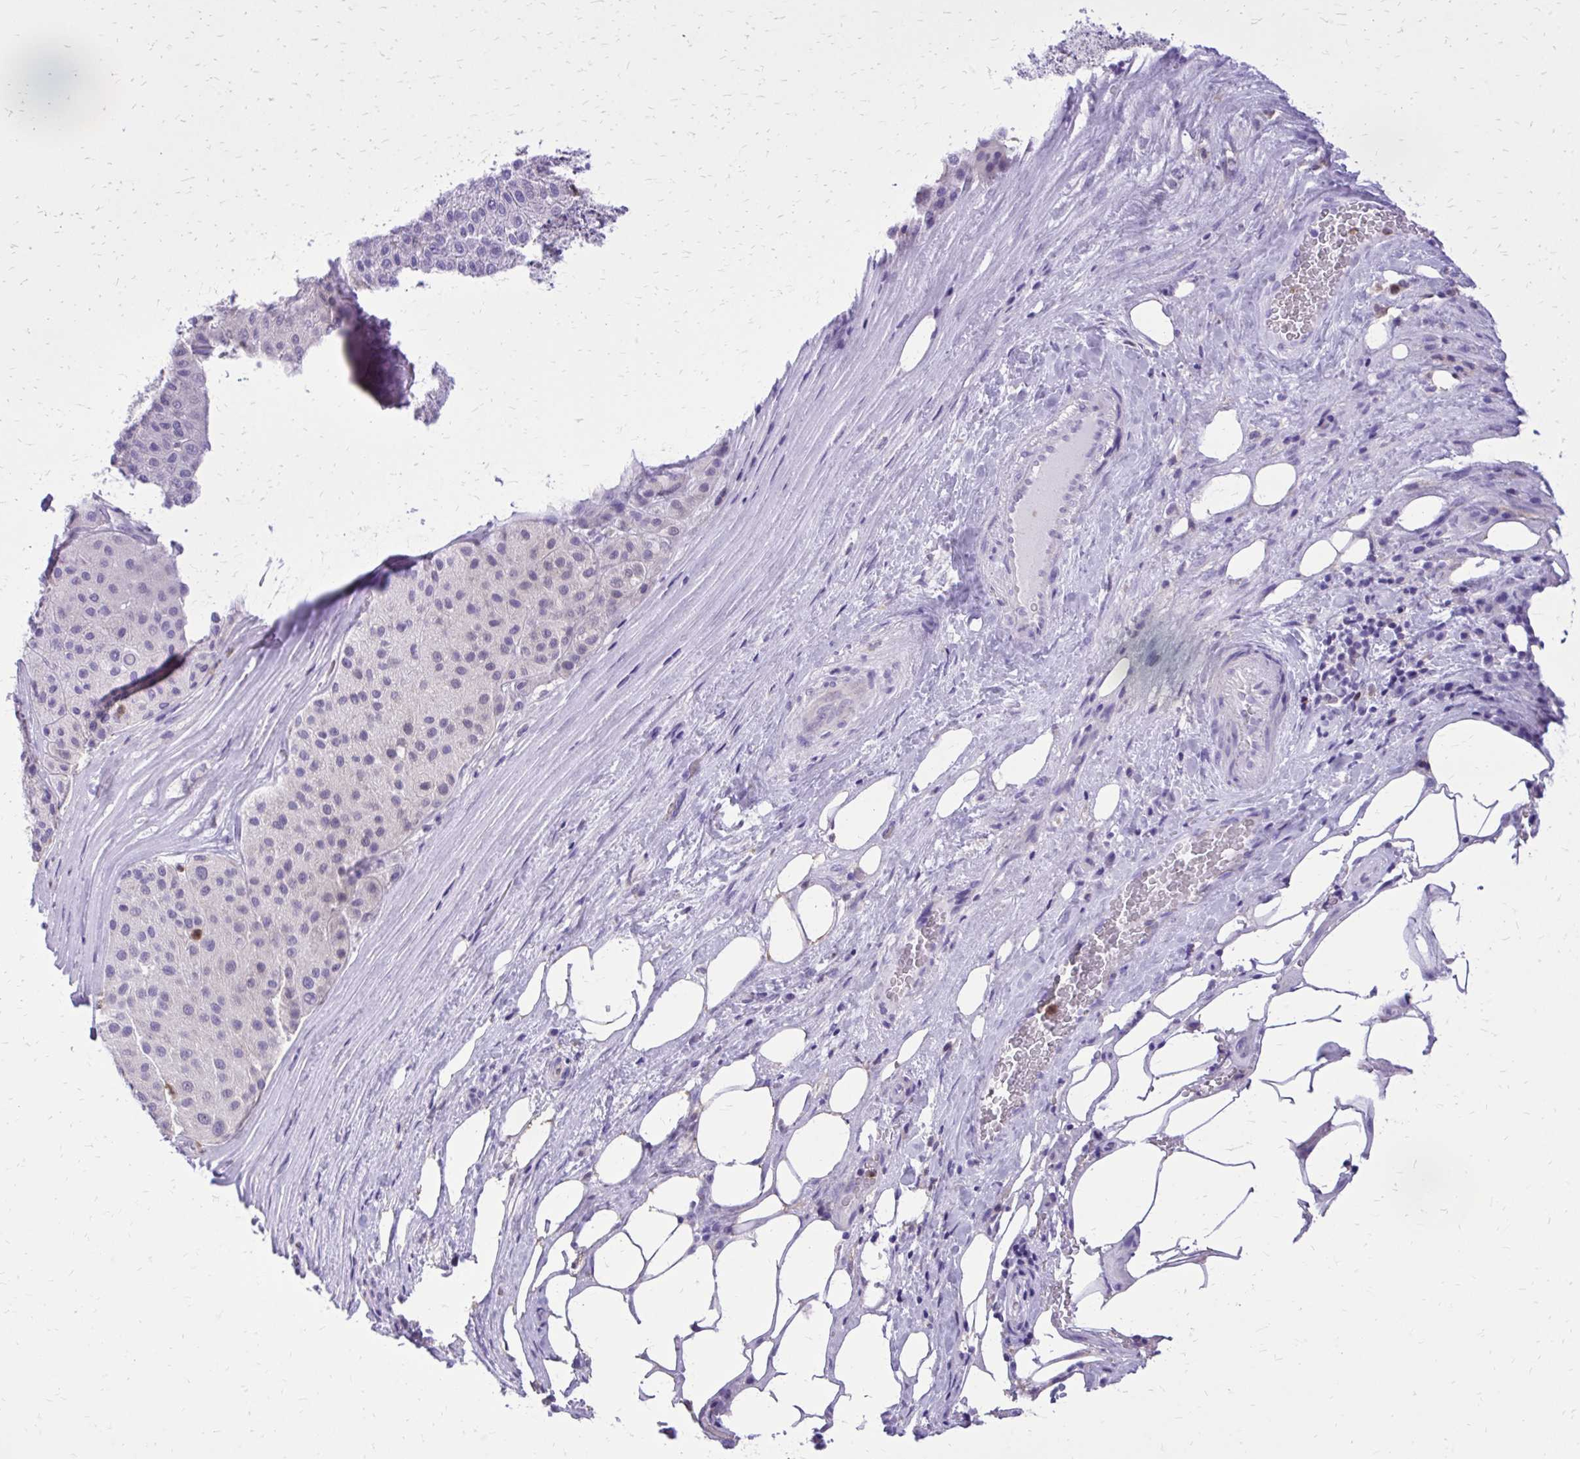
{"staining": {"intensity": "negative", "quantity": "none", "location": "none"}, "tissue": "melanoma", "cell_type": "Tumor cells", "image_type": "cancer", "snomed": [{"axis": "morphology", "description": "Malignant melanoma, Metastatic site"}, {"axis": "topography", "description": "Smooth muscle"}], "caption": "This micrograph is of melanoma stained with IHC to label a protein in brown with the nuclei are counter-stained blue. There is no staining in tumor cells.", "gene": "CAT", "patient": {"sex": "male", "age": 41}}